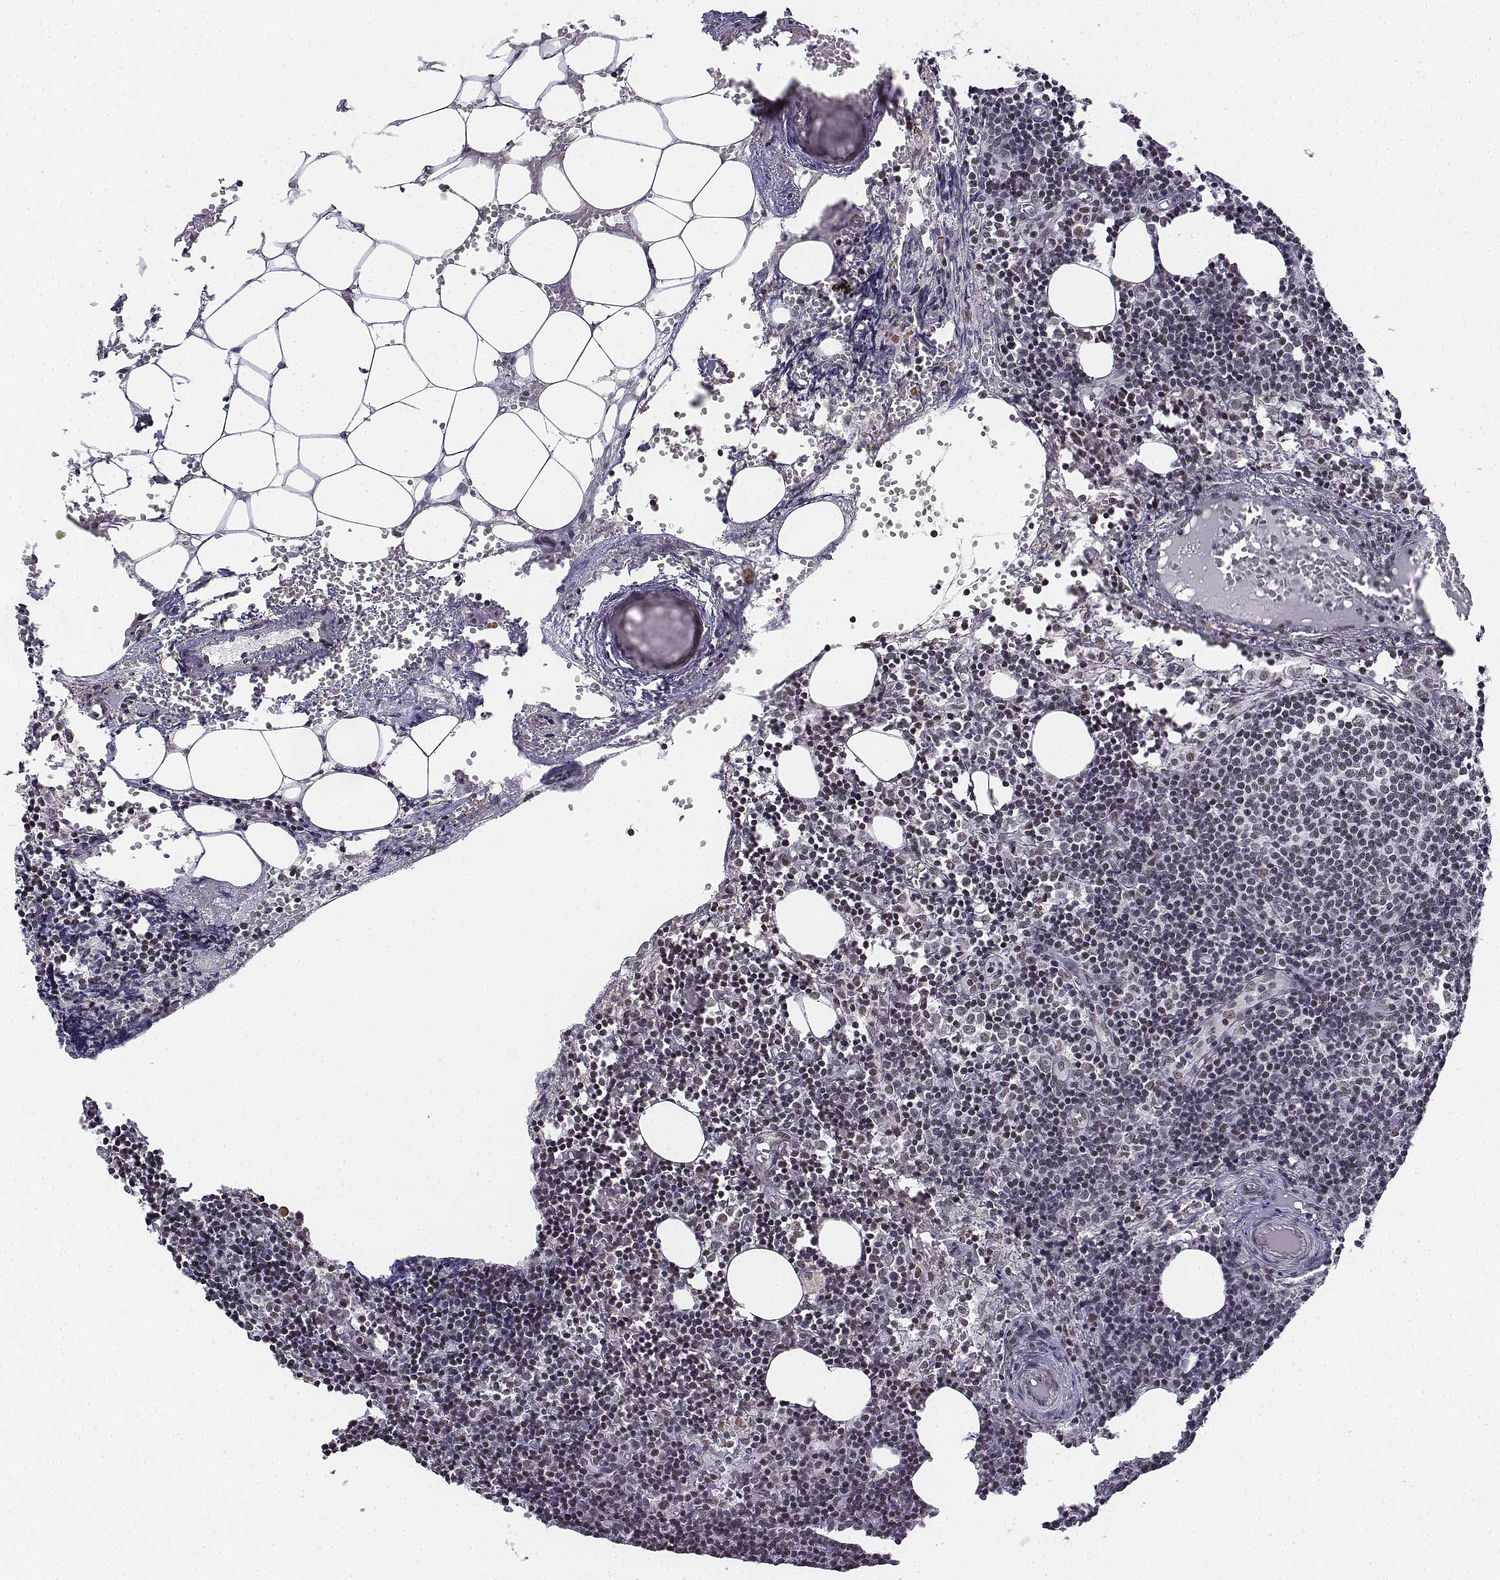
{"staining": {"intensity": "moderate", "quantity": ">75%", "location": "nuclear"}, "tissue": "lymph node", "cell_type": "Germinal center cells", "image_type": "normal", "snomed": [{"axis": "morphology", "description": "Normal tissue, NOS"}, {"axis": "topography", "description": "Lymph node"}], "caption": "This is a histology image of immunohistochemistry (IHC) staining of normal lymph node, which shows moderate expression in the nuclear of germinal center cells.", "gene": "SETD1A", "patient": {"sex": "female", "age": 41}}